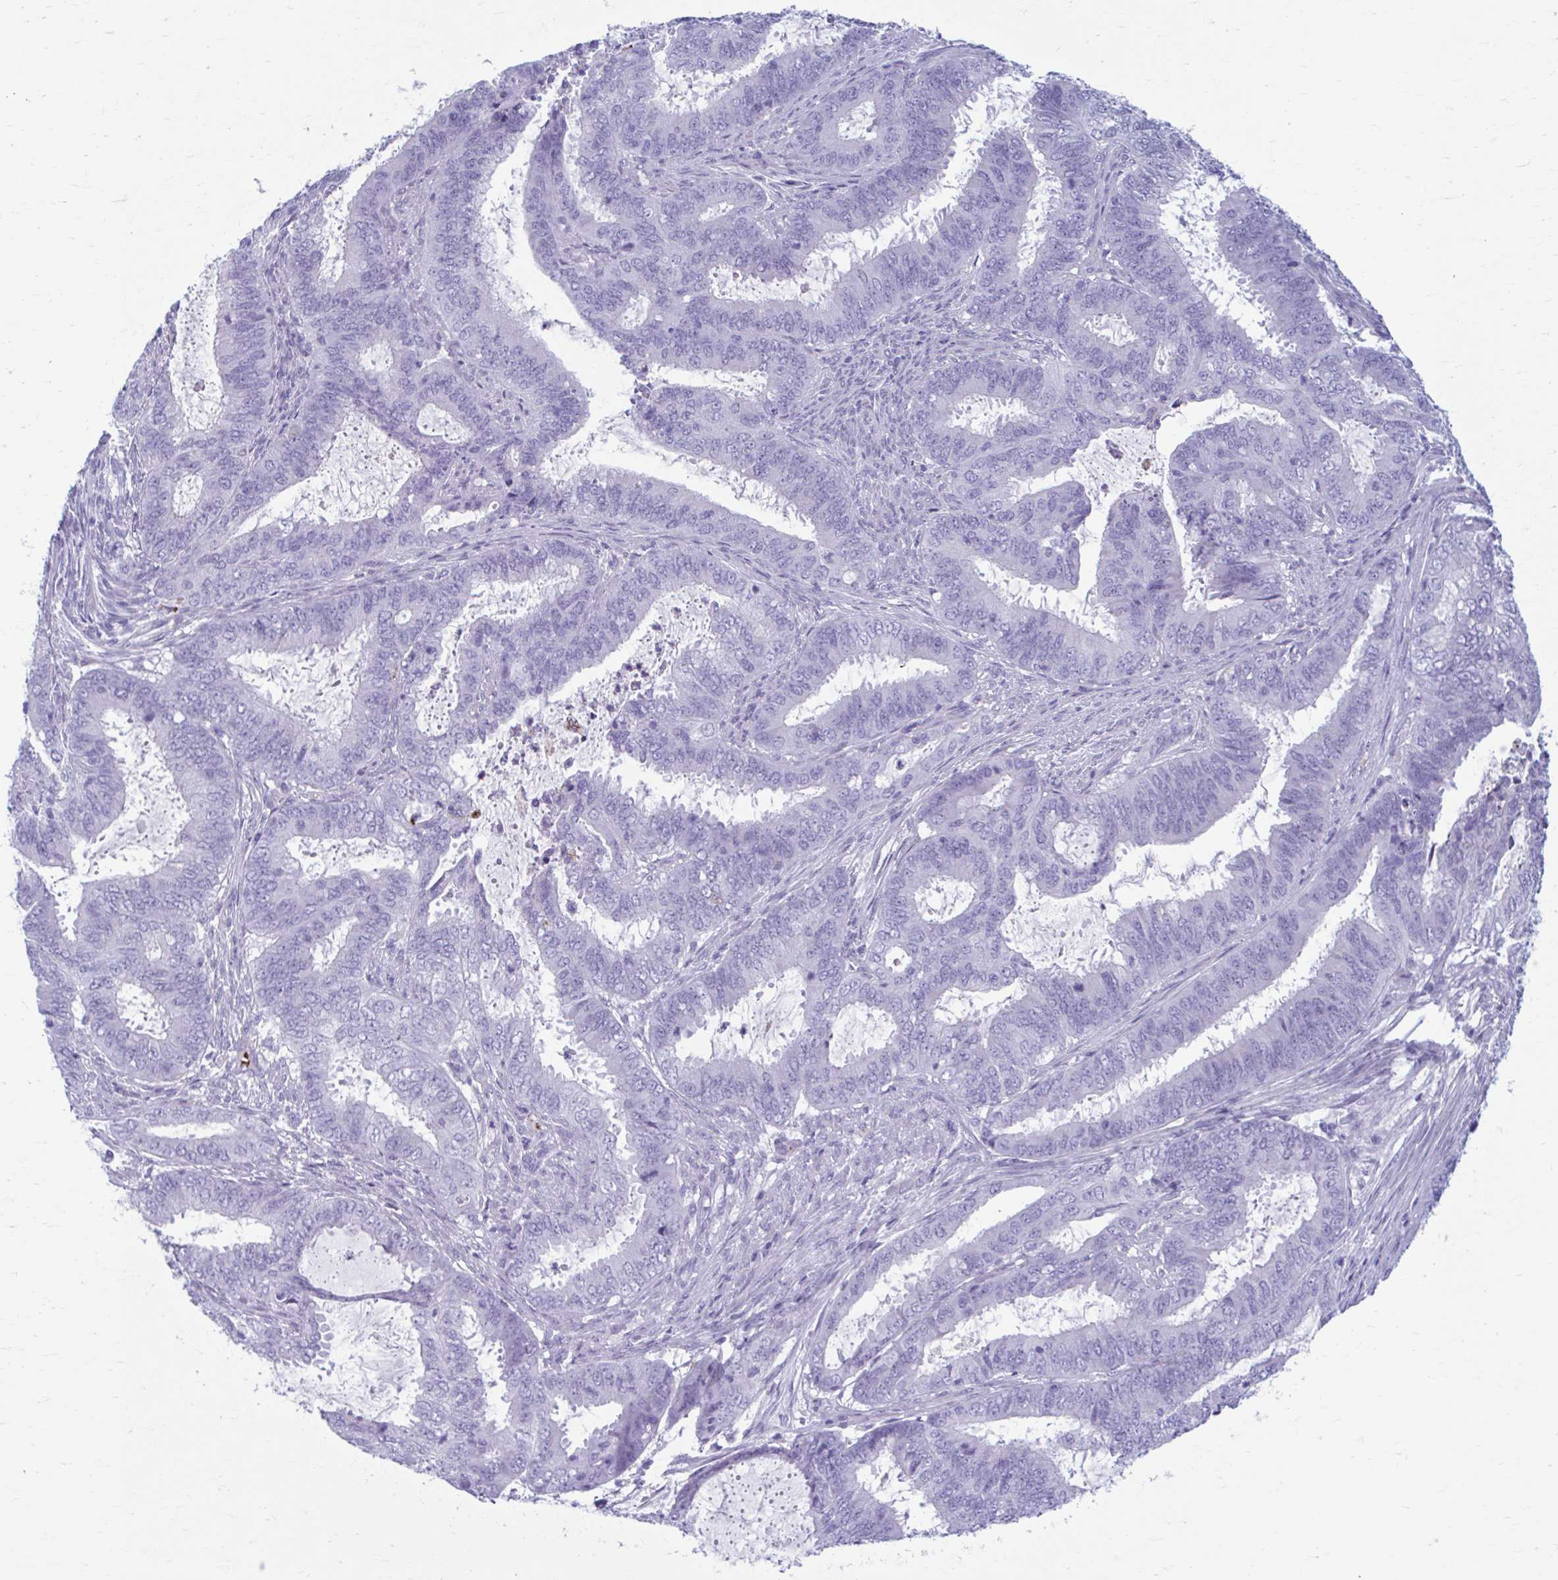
{"staining": {"intensity": "negative", "quantity": "none", "location": "none"}, "tissue": "endometrial cancer", "cell_type": "Tumor cells", "image_type": "cancer", "snomed": [{"axis": "morphology", "description": "Adenocarcinoma, NOS"}, {"axis": "topography", "description": "Endometrium"}], "caption": "IHC micrograph of neoplastic tissue: endometrial cancer (adenocarcinoma) stained with DAB demonstrates no significant protein expression in tumor cells.", "gene": "C12orf71", "patient": {"sex": "female", "age": 51}}